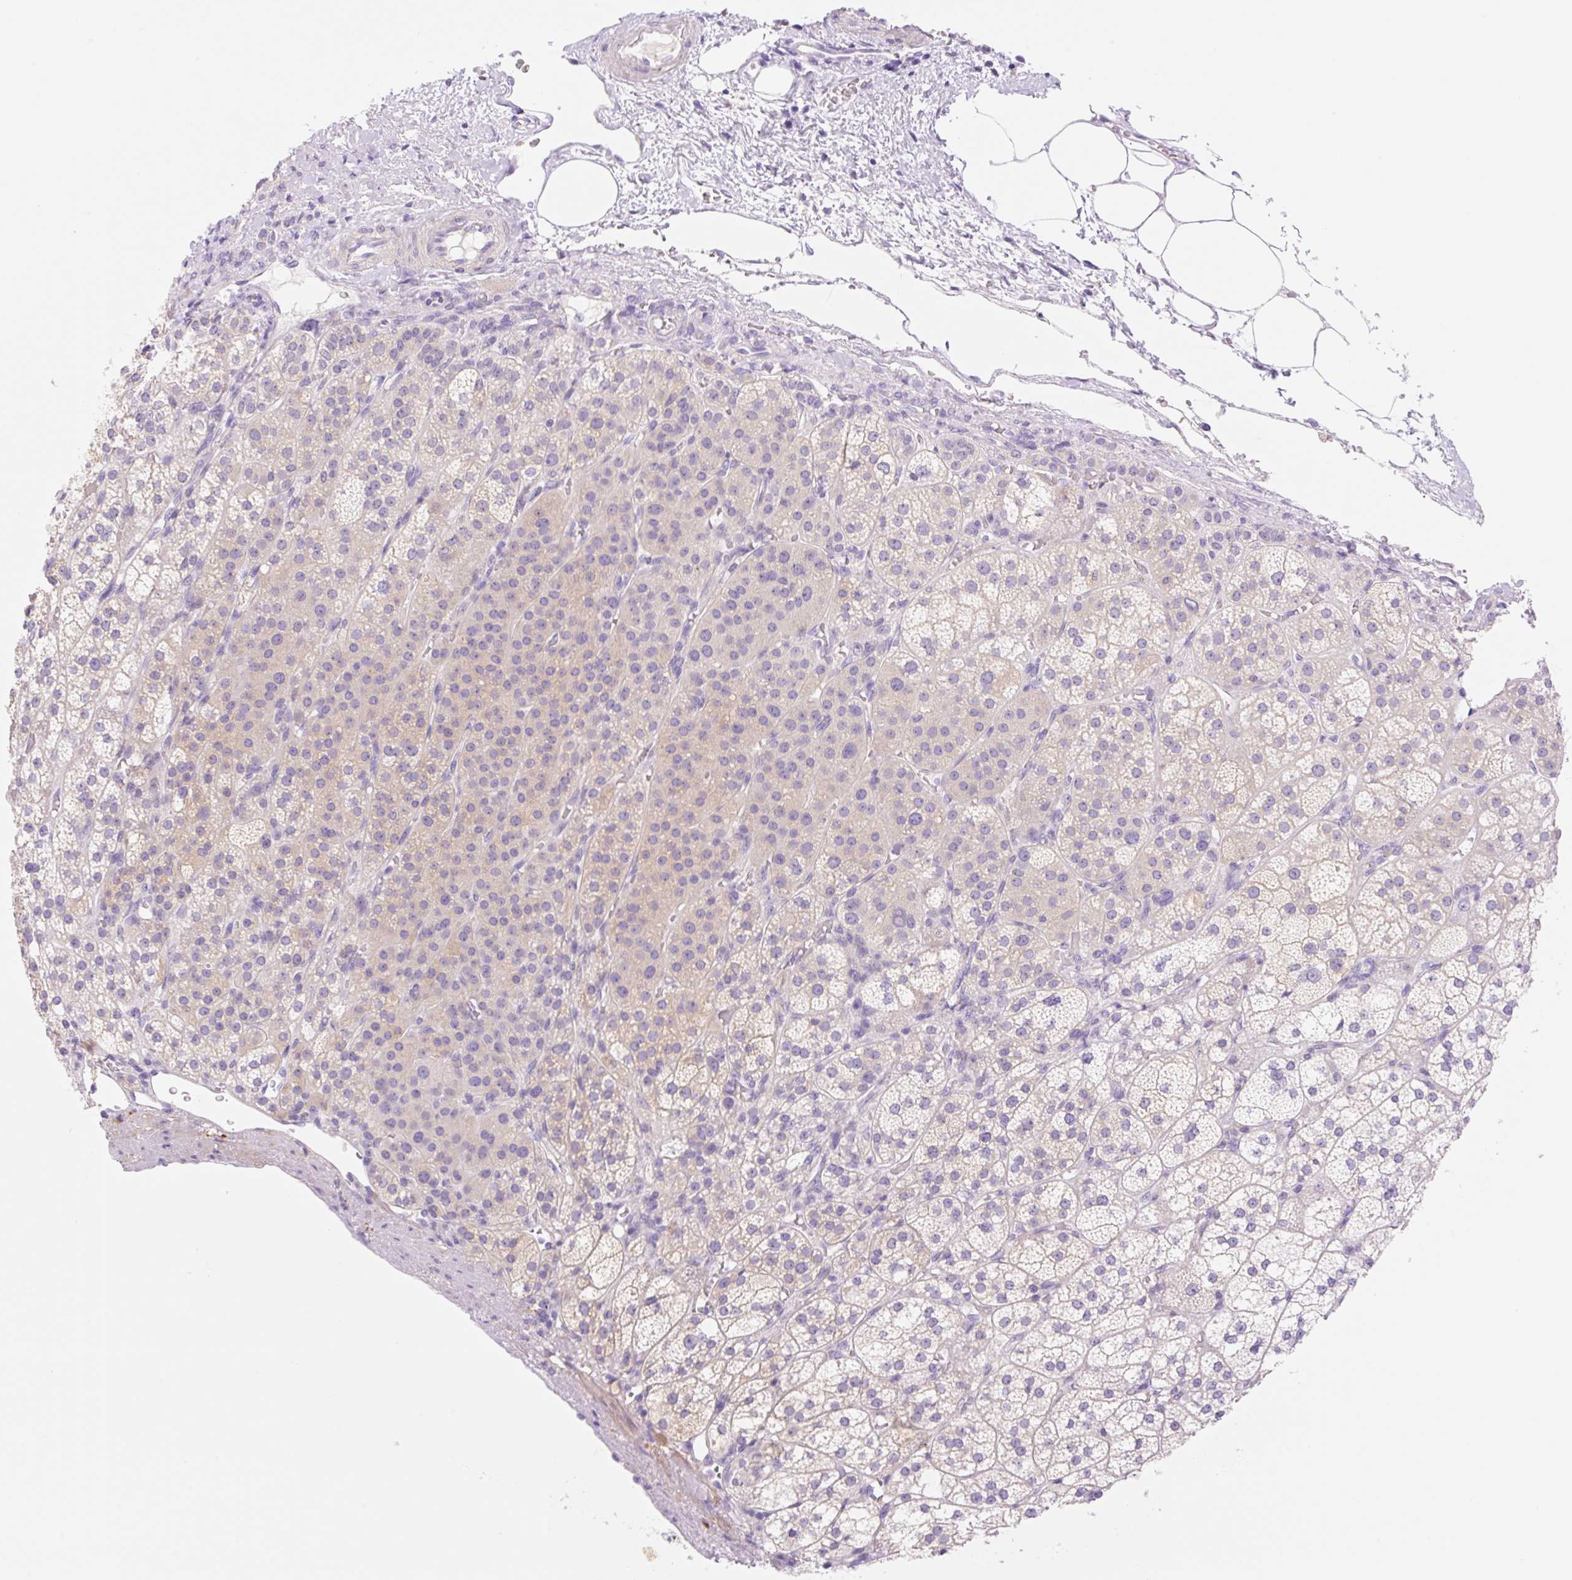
{"staining": {"intensity": "negative", "quantity": "none", "location": "none"}, "tissue": "adrenal gland", "cell_type": "Glandular cells", "image_type": "normal", "snomed": [{"axis": "morphology", "description": "Normal tissue, NOS"}, {"axis": "topography", "description": "Adrenal gland"}], "caption": "Glandular cells show no significant protein positivity in unremarkable adrenal gland. The staining was performed using DAB to visualize the protein expression in brown, while the nuclei were stained in blue with hematoxylin (Magnification: 20x).", "gene": "DENND5A", "patient": {"sex": "female", "age": 60}}